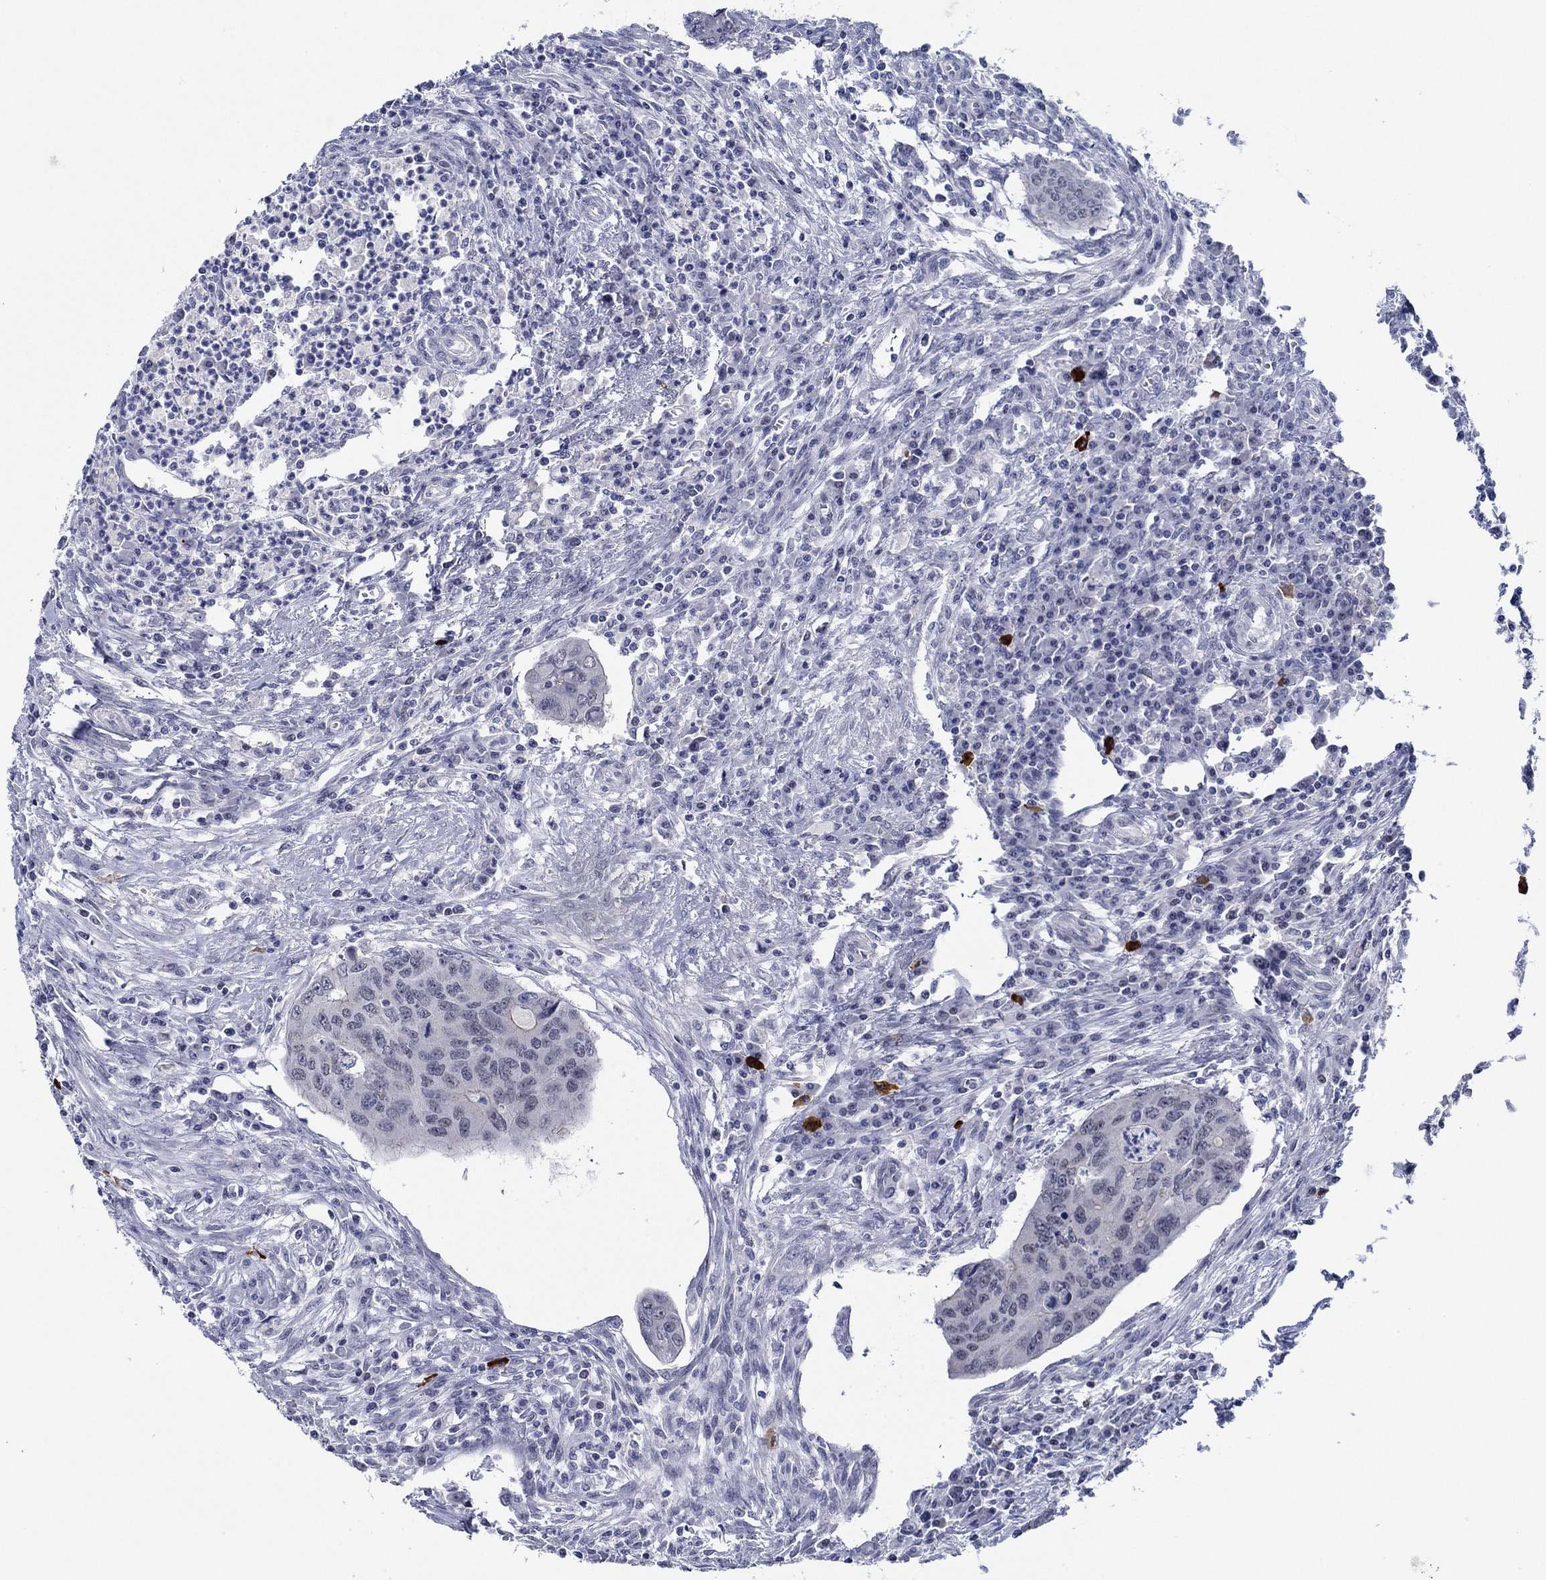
{"staining": {"intensity": "negative", "quantity": "none", "location": "none"}, "tissue": "colorectal cancer", "cell_type": "Tumor cells", "image_type": "cancer", "snomed": [{"axis": "morphology", "description": "Adenocarcinoma, NOS"}, {"axis": "topography", "description": "Colon"}], "caption": "DAB immunohistochemical staining of colorectal cancer (adenocarcinoma) exhibits no significant positivity in tumor cells. (DAB (3,3'-diaminobenzidine) IHC visualized using brightfield microscopy, high magnification).", "gene": "SLC34A1", "patient": {"sex": "male", "age": 53}}